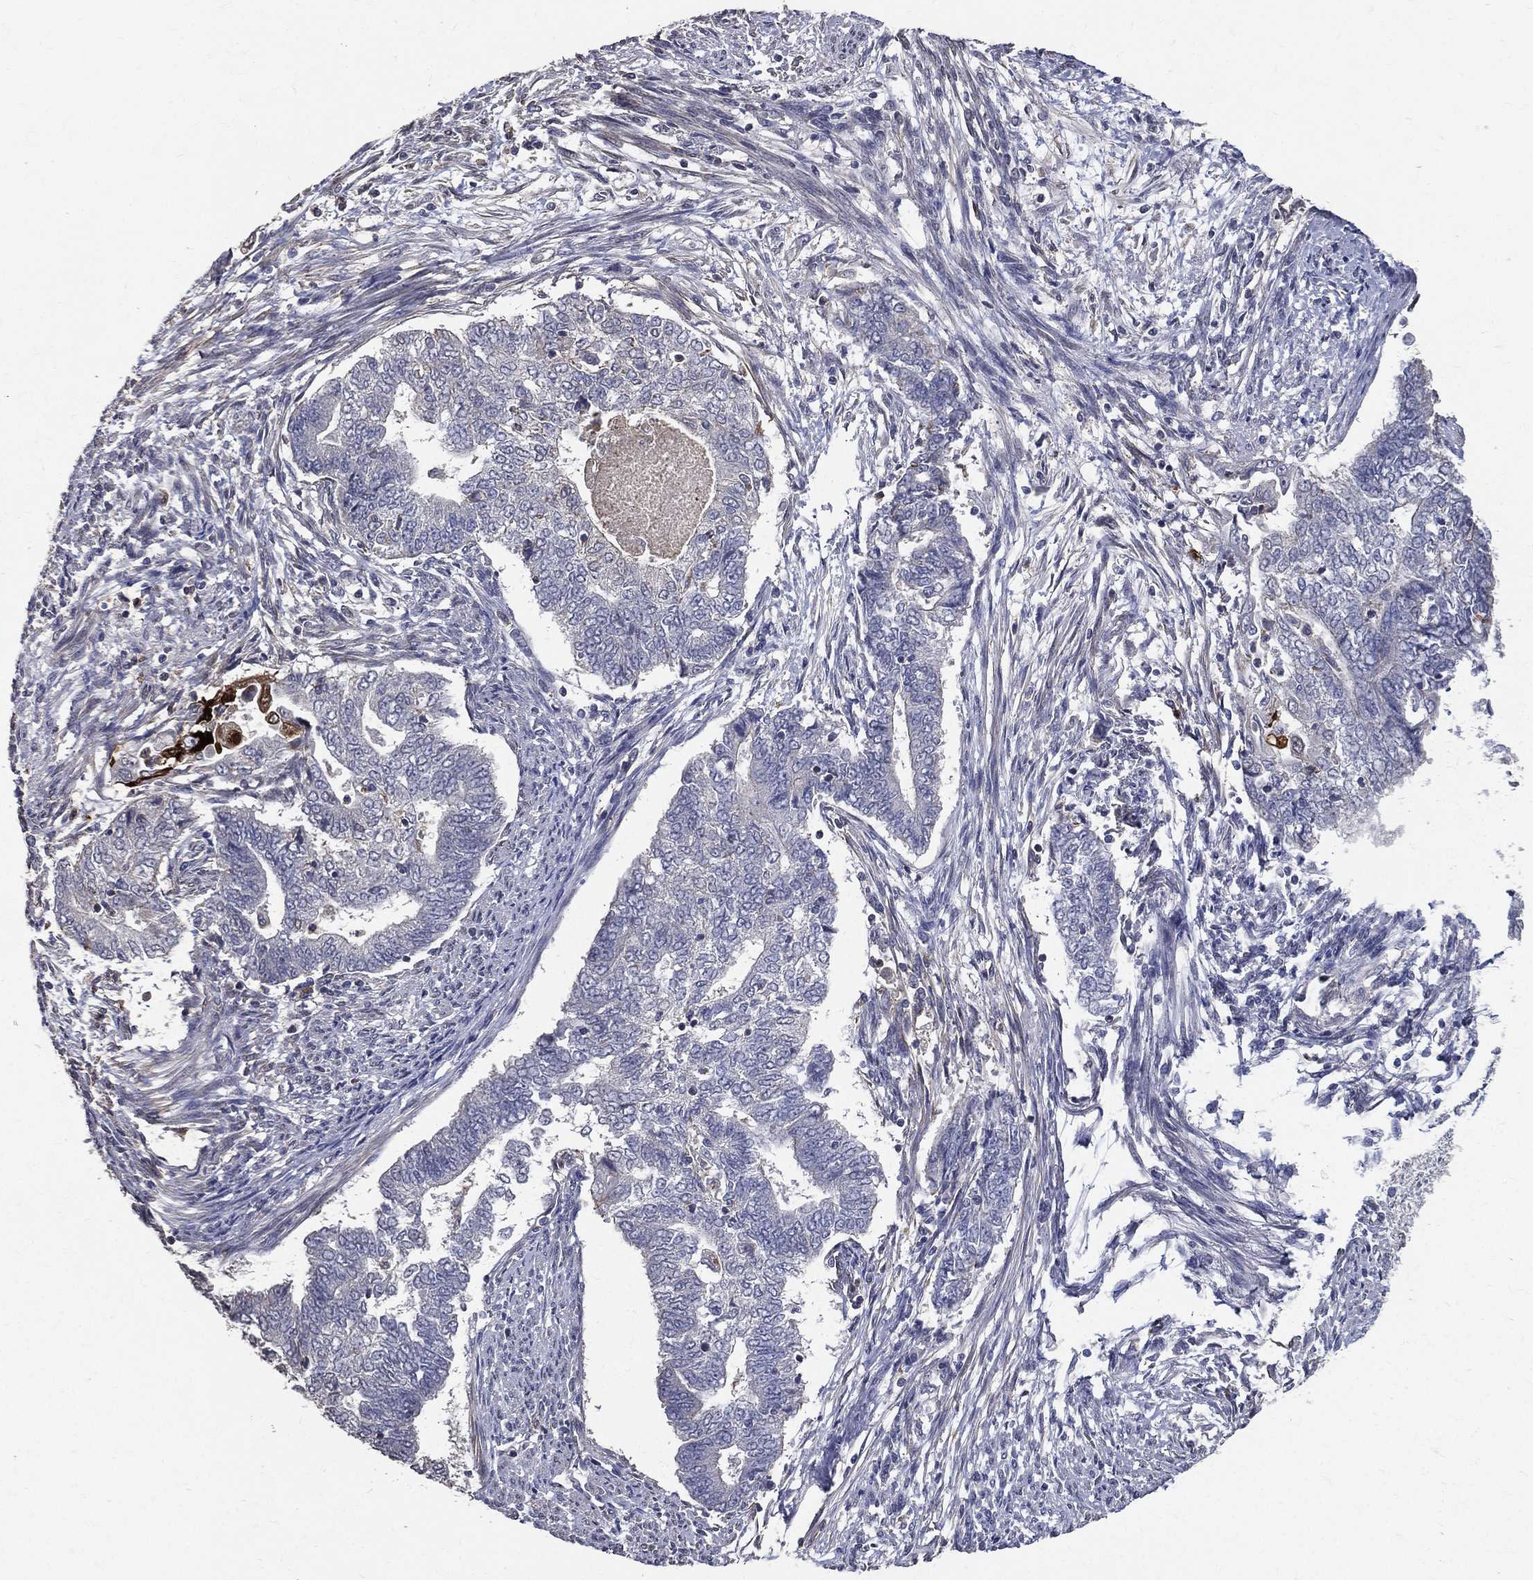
{"staining": {"intensity": "negative", "quantity": "none", "location": "none"}, "tissue": "endometrial cancer", "cell_type": "Tumor cells", "image_type": "cancer", "snomed": [{"axis": "morphology", "description": "Adenocarcinoma, NOS"}, {"axis": "topography", "description": "Endometrium"}], "caption": "A photomicrograph of human endometrial cancer (adenocarcinoma) is negative for staining in tumor cells.", "gene": "SERPINB2", "patient": {"sex": "female", "age": 65}}